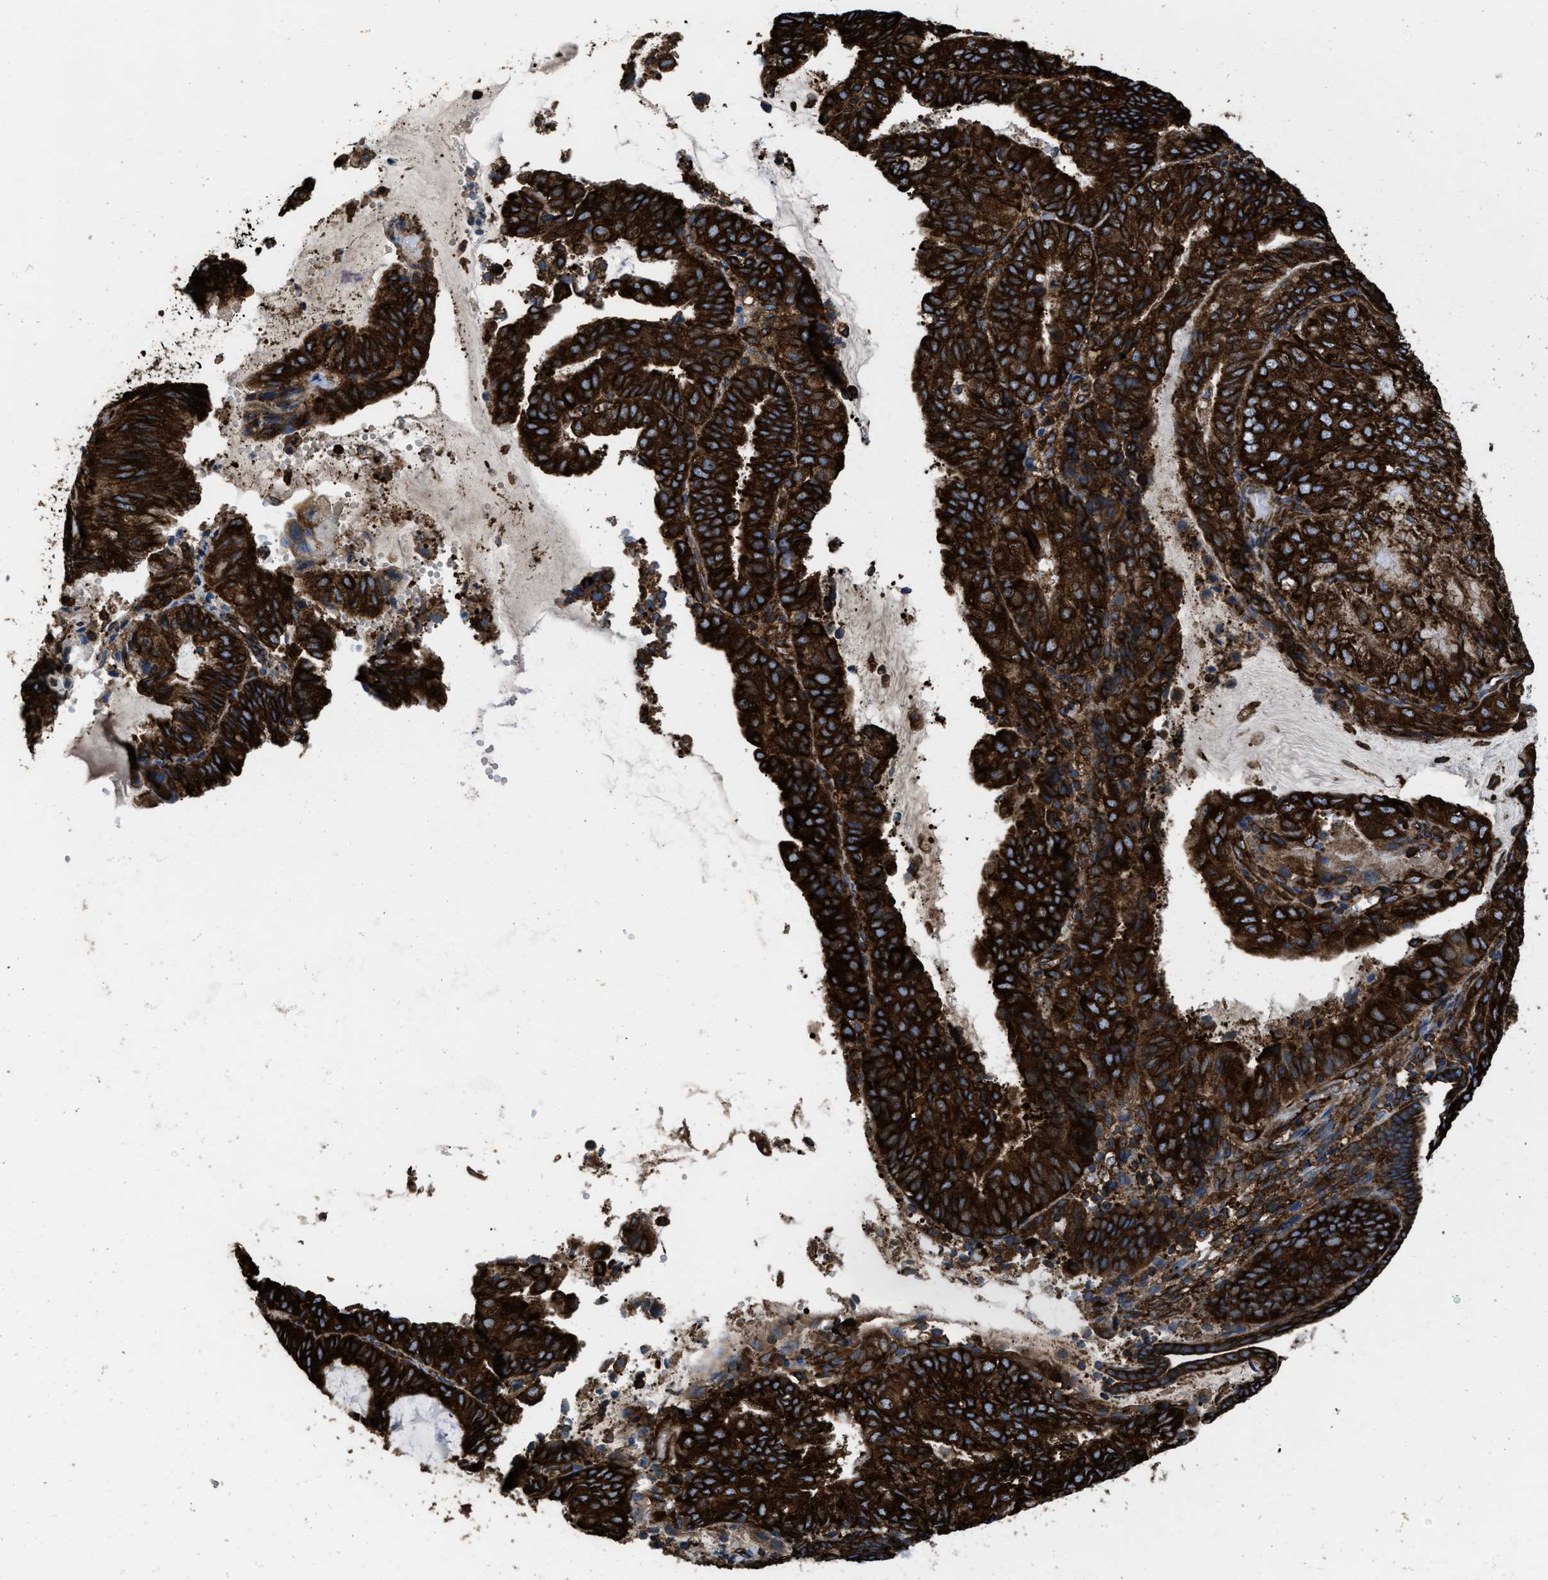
{"staining": {"intensity": "strong", "quantity": ">75%", "location": "cytoplasmic/membranous"}, "tissue": "endometrial cancer", "cell_type": "Tumor cells", "image_type": "cancer", "snomed": [{"axis": "morphology", "description": "Adenocarcinoma, NOS"}, {"axis": "topography", "description": "Endometrium"}], "caption": "IHC micrograph of endometrial adenocarcinoma stained for a protein (brown), which shows high levels of strong cytoplasmic/membranous positivity in approximately >75% of tumor cells.", "gene": "CAPRIN1", "patient": {"sex": "female", "age": 81}}